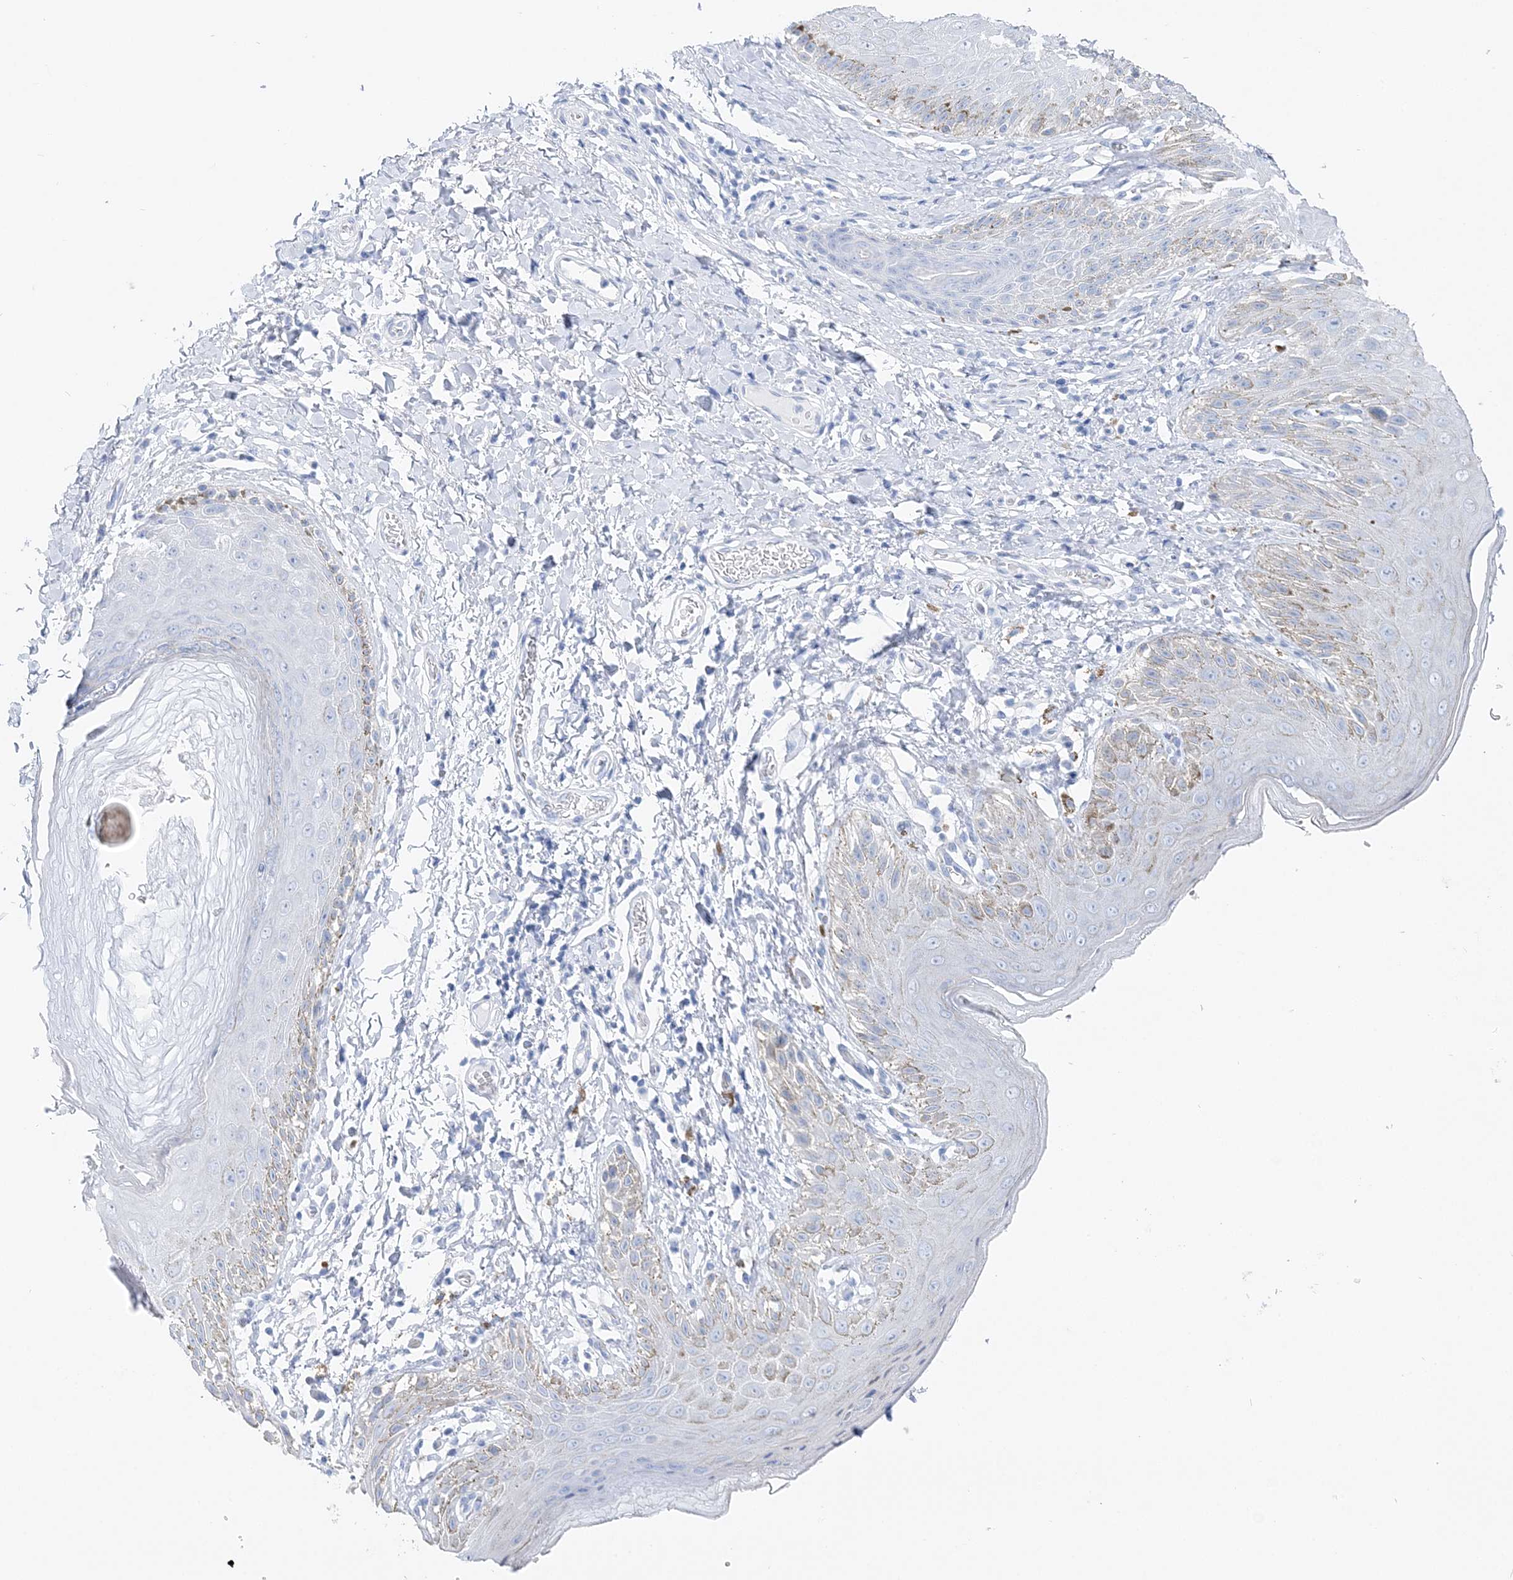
{"staining": {"intensity": "weak", "quantity": "<25%", "location": "cytoplasmic/membranous"}, "tissue": "skin", "cell_type": "Epidermal cells", "image_type": "normal", "snomed": [{"axis": "morphology", "description": "Normal tissue, NOS"}, {"axis": "topography", "description": "Anal"}], "caption": "Epidermal cells are negative for brown protein staining in unremarkable skin. (DAB immunohistochemistry (IHC) with hematoxylin counter stain).", "gene": "TSPYL6", "patient": {"sex": "male", "age": 44}}